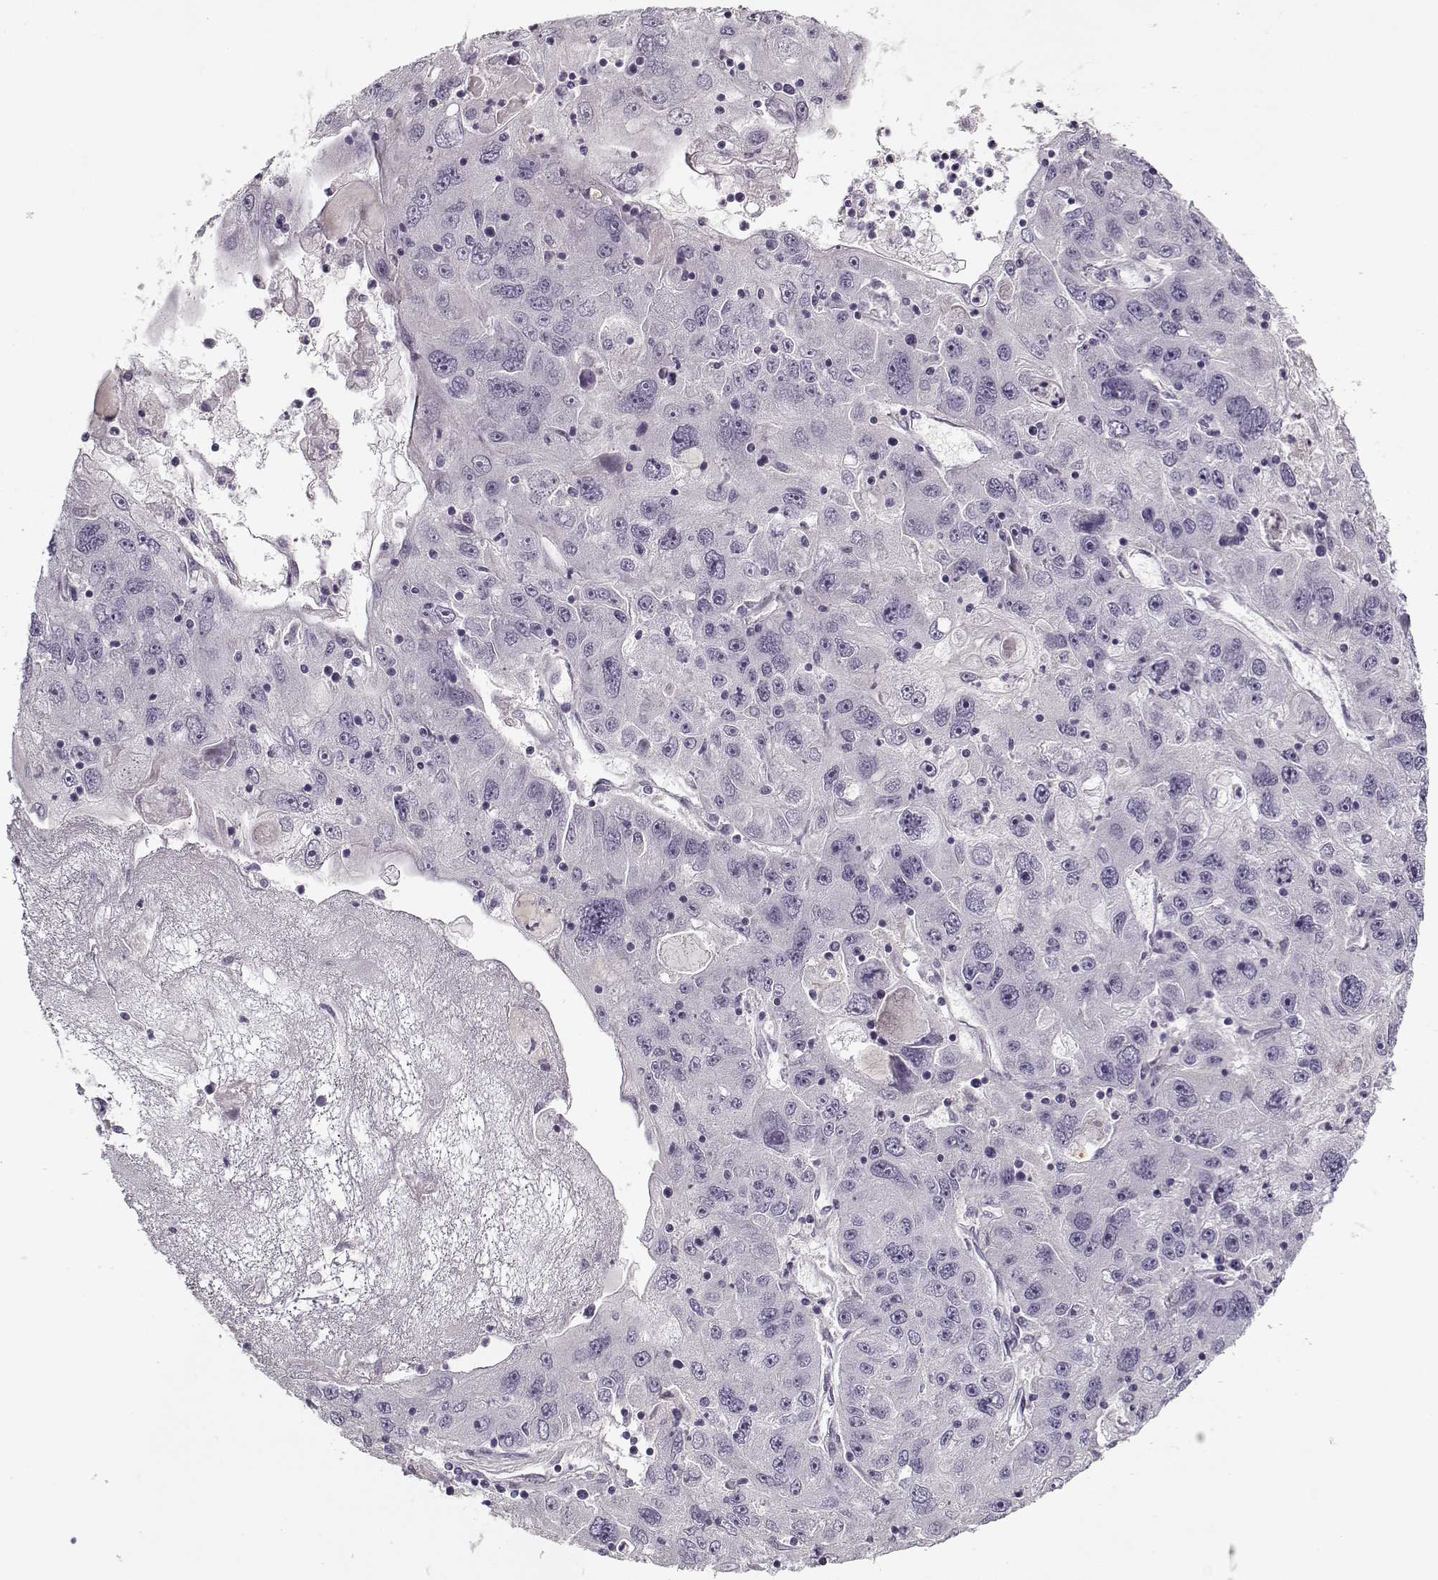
{"staining": {"intensity": "negative", "quantity": "none", "location": "none"}, "tissue": "stomach cancer", "cell_type": "Tumor cells", "image_type": "cancer", "snomed": [{"axis": "morphology", "description": "Adenocarcinoma, NOS"}, {"axis": "topography", "description": "Stomach"}], "caption": "Protein analysis of adenocarcinoma (stomach) demonstrates no significant expression in tumor cells. (IHC, brightfield microscopy, high magnification).", "gene": "LUM", "patient": {"sex": "male", "age": 56}}